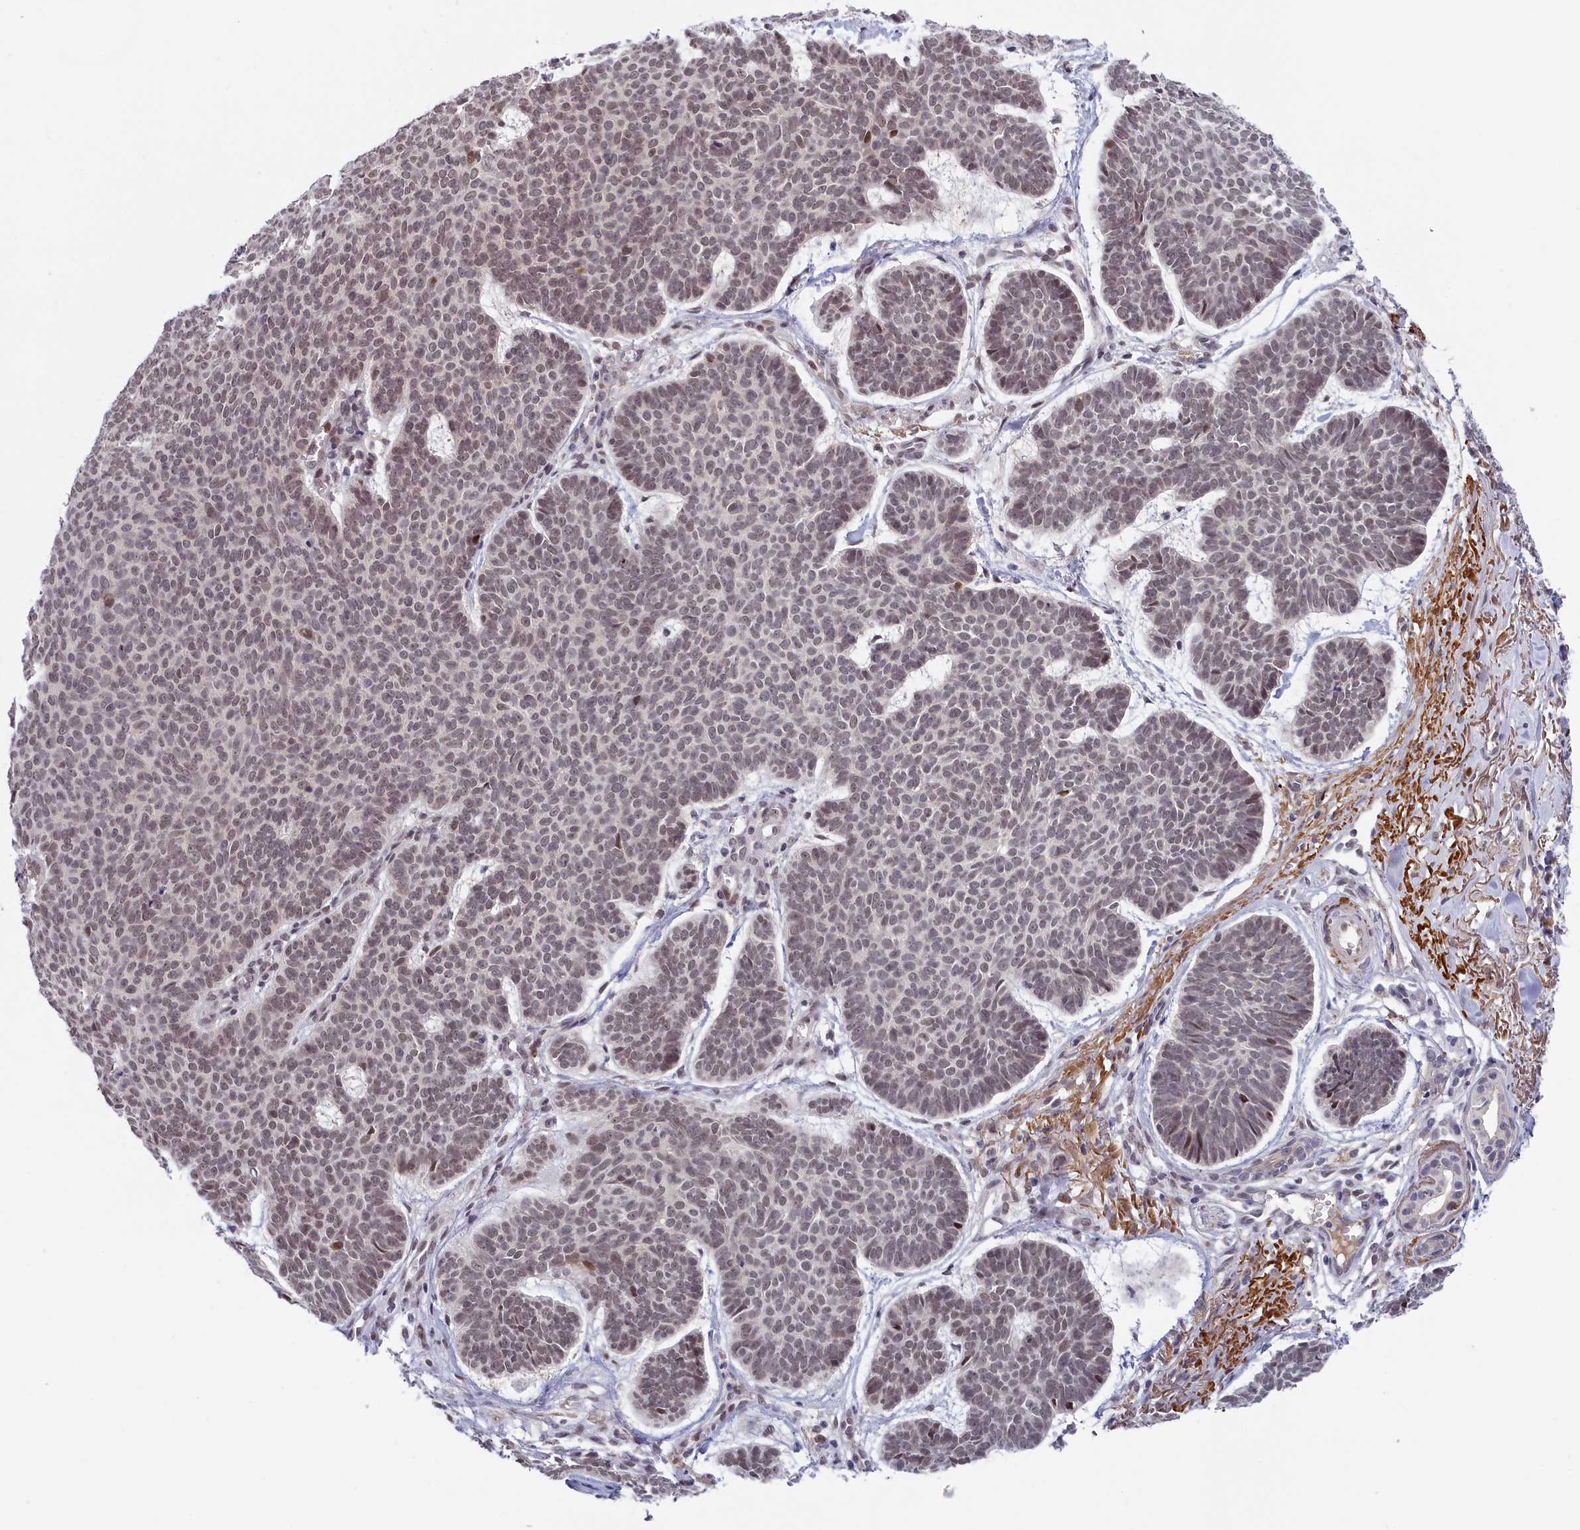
{"staining": {"intensity": "weak", "quantity": ">75%", "location": "nuclear"}, "tissue": "skin cancer", "cell_type": "Tumor cells", "image_type": "cancer", "snomed": [{"axis": "morphology", "description": "Basal cell carcinoma"}, {"axis": "topography", "description": "Skin"}], "caption": "Human skin cancer (basal cell carcinoma) stained with a brown dye displays weak nuclear positive staining in about >75% of tumor cells.", "gene": "SEC31B", "patient": {"sex": "female", "age": 74}}